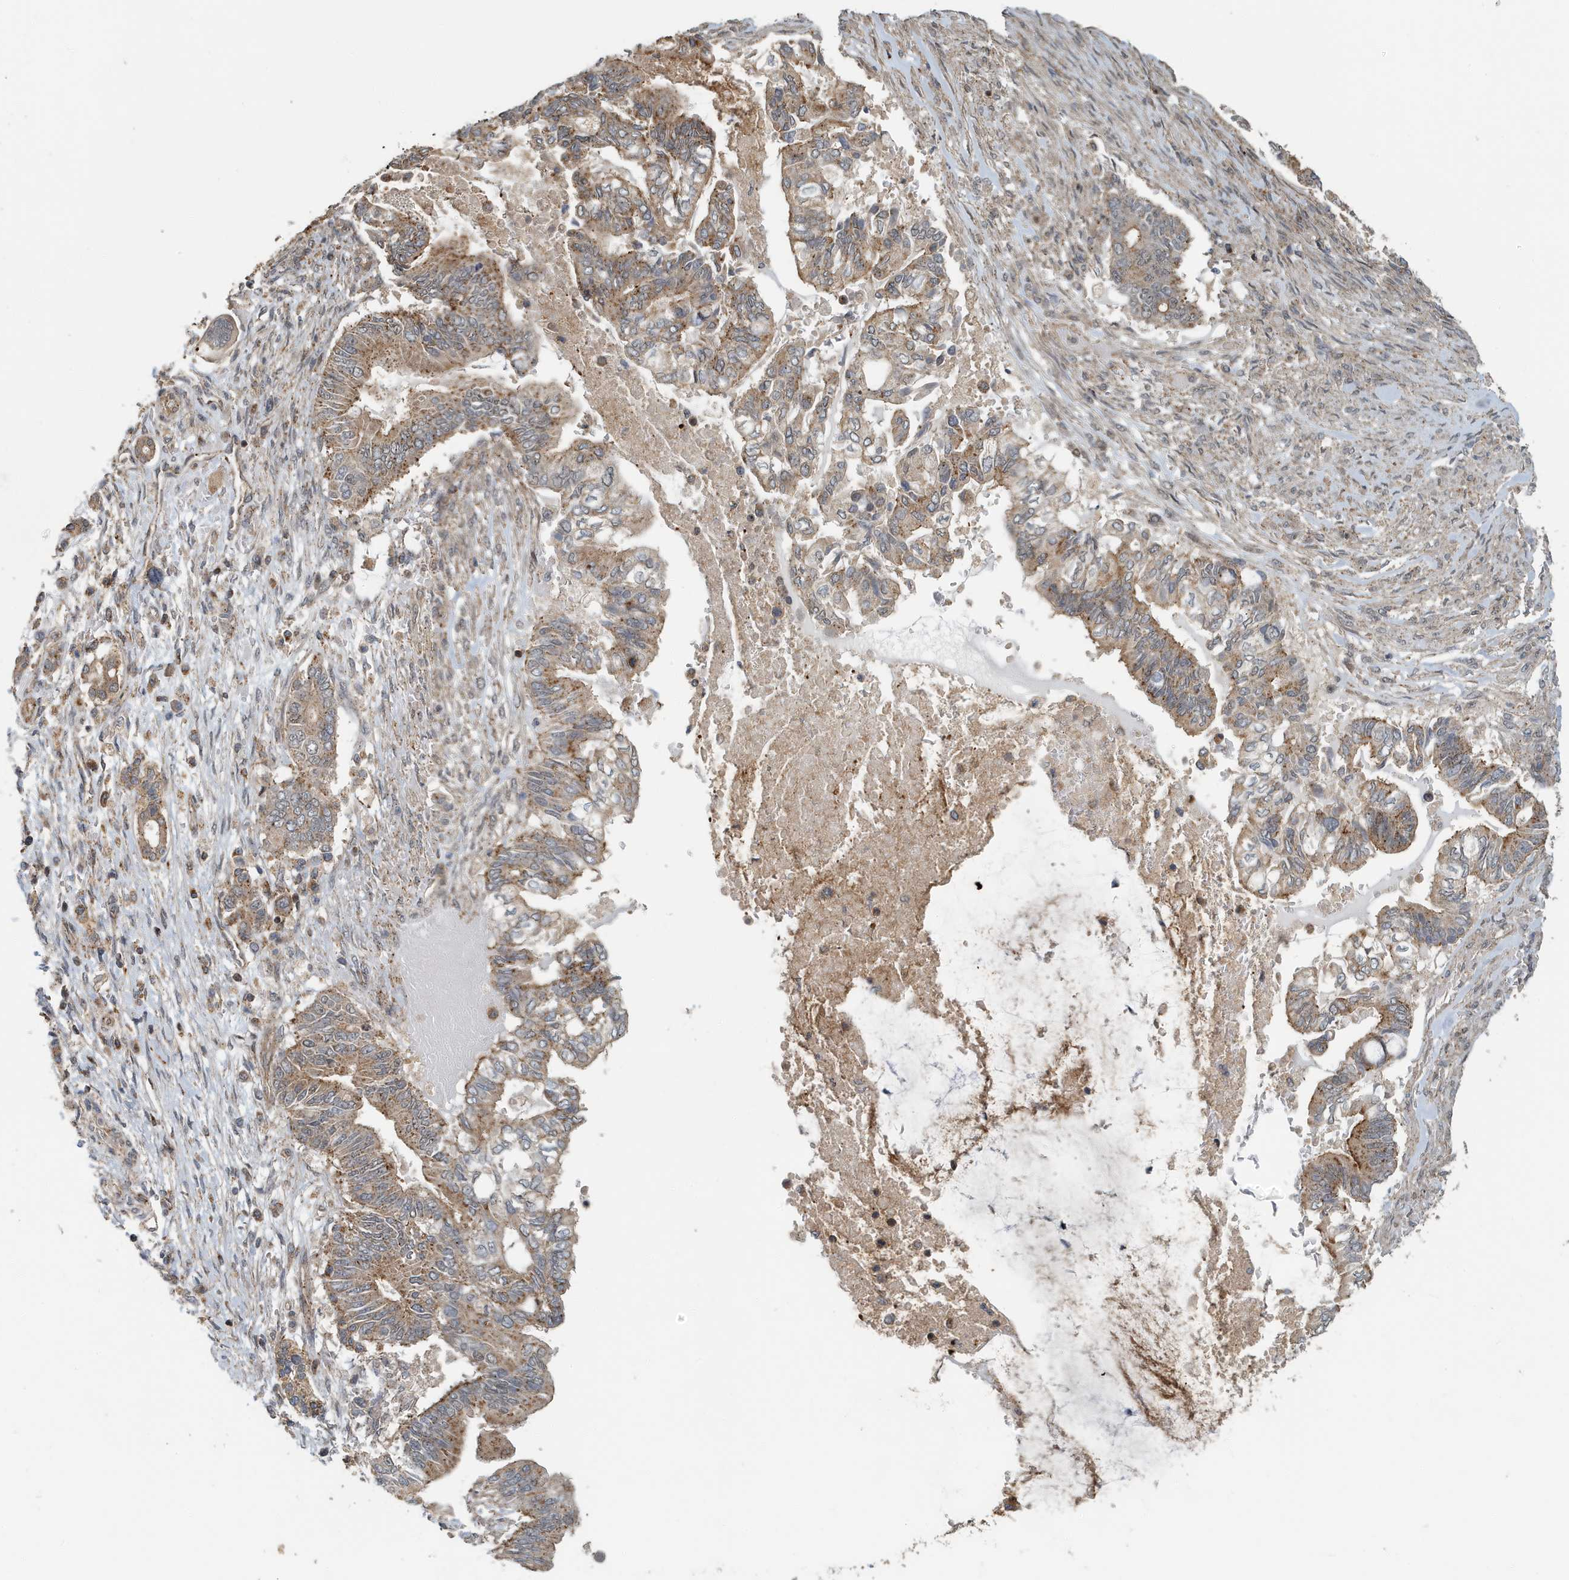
{"staining": {"intensity": "moderate", "quantity": ">75%", "location": "cytoplasmic/membranous"}, "tissue": "pancreatic cancer", "cell_type": "Tumor cells", "image_type": "cancer", "snomed": [{"axis": "morphology", "description": "Adenocarcinoma, NOS"}, {"axis": "topography", "description": "Pancreas"}], "caption": "Pancreatic cancer was stained to show a protein in brown. There is medium levels of moderate cytoplasmic/membranous expression in about >75% of tumor cells.", "gene": "KIF15", "patient": {"sex": "male", "age": 68}}